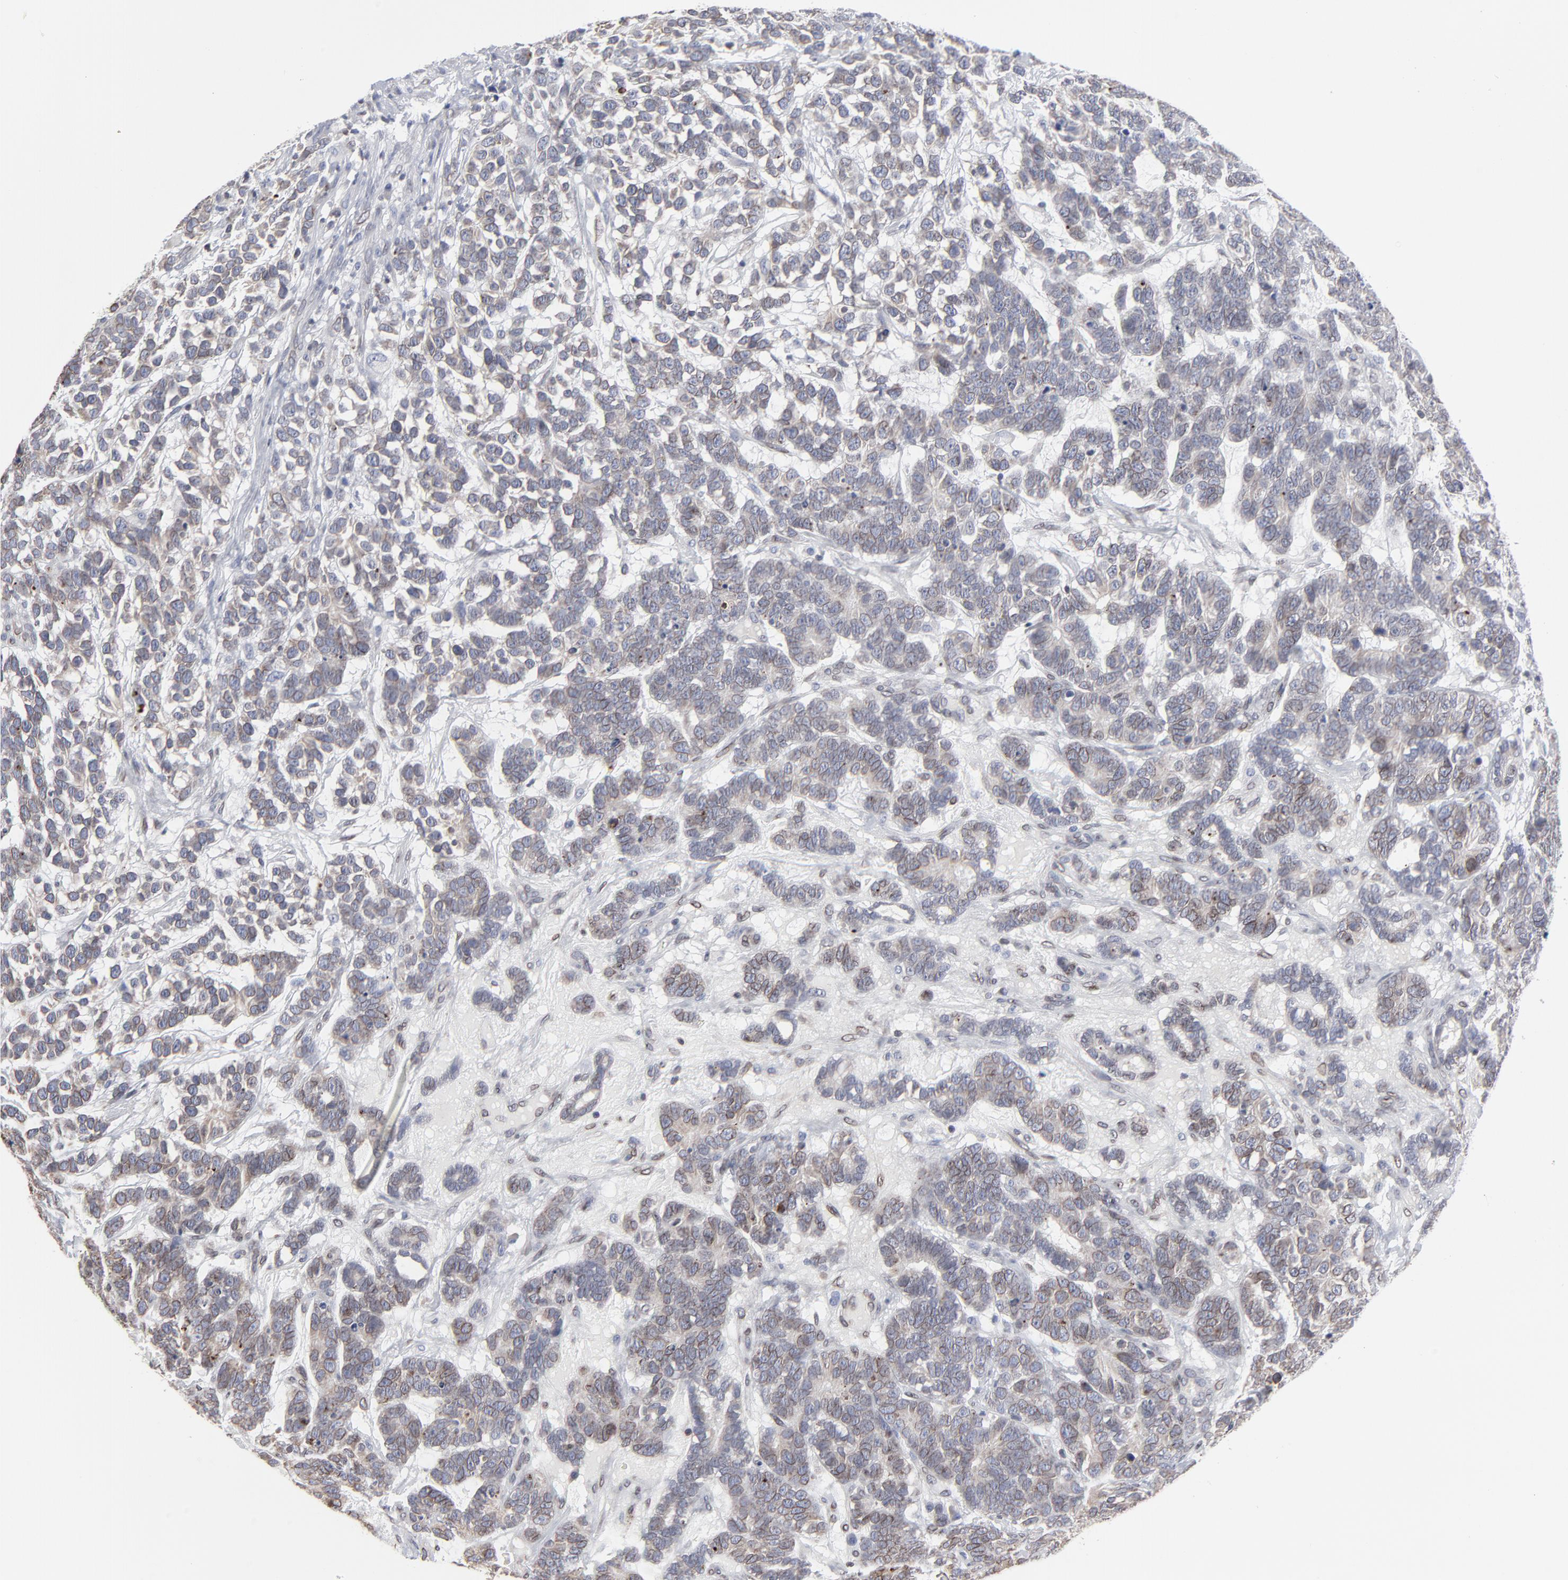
{"staining": {"intensity": "weak", "quantity": ">75%", "location": "cytoplasmic/membranous,nuclear"}, "tissue": "testis cancer", "cell_type": "Tumor cells", "image_type": "cancer", "snomed": [{"axis": "morphology", "description": "Carcinoma, Embryonal, NOS"}, {"axis": "topography", "description": "Testis"}], "caption": "This micrograph displays immunohistochemistry staining of human testis cancer, with low weak cytoplasmic/membranous and nuclear expression in approximately >75% of tumor cells.", "gene": "SYNE2", "patient": {"sex": "male", "age": 26}}